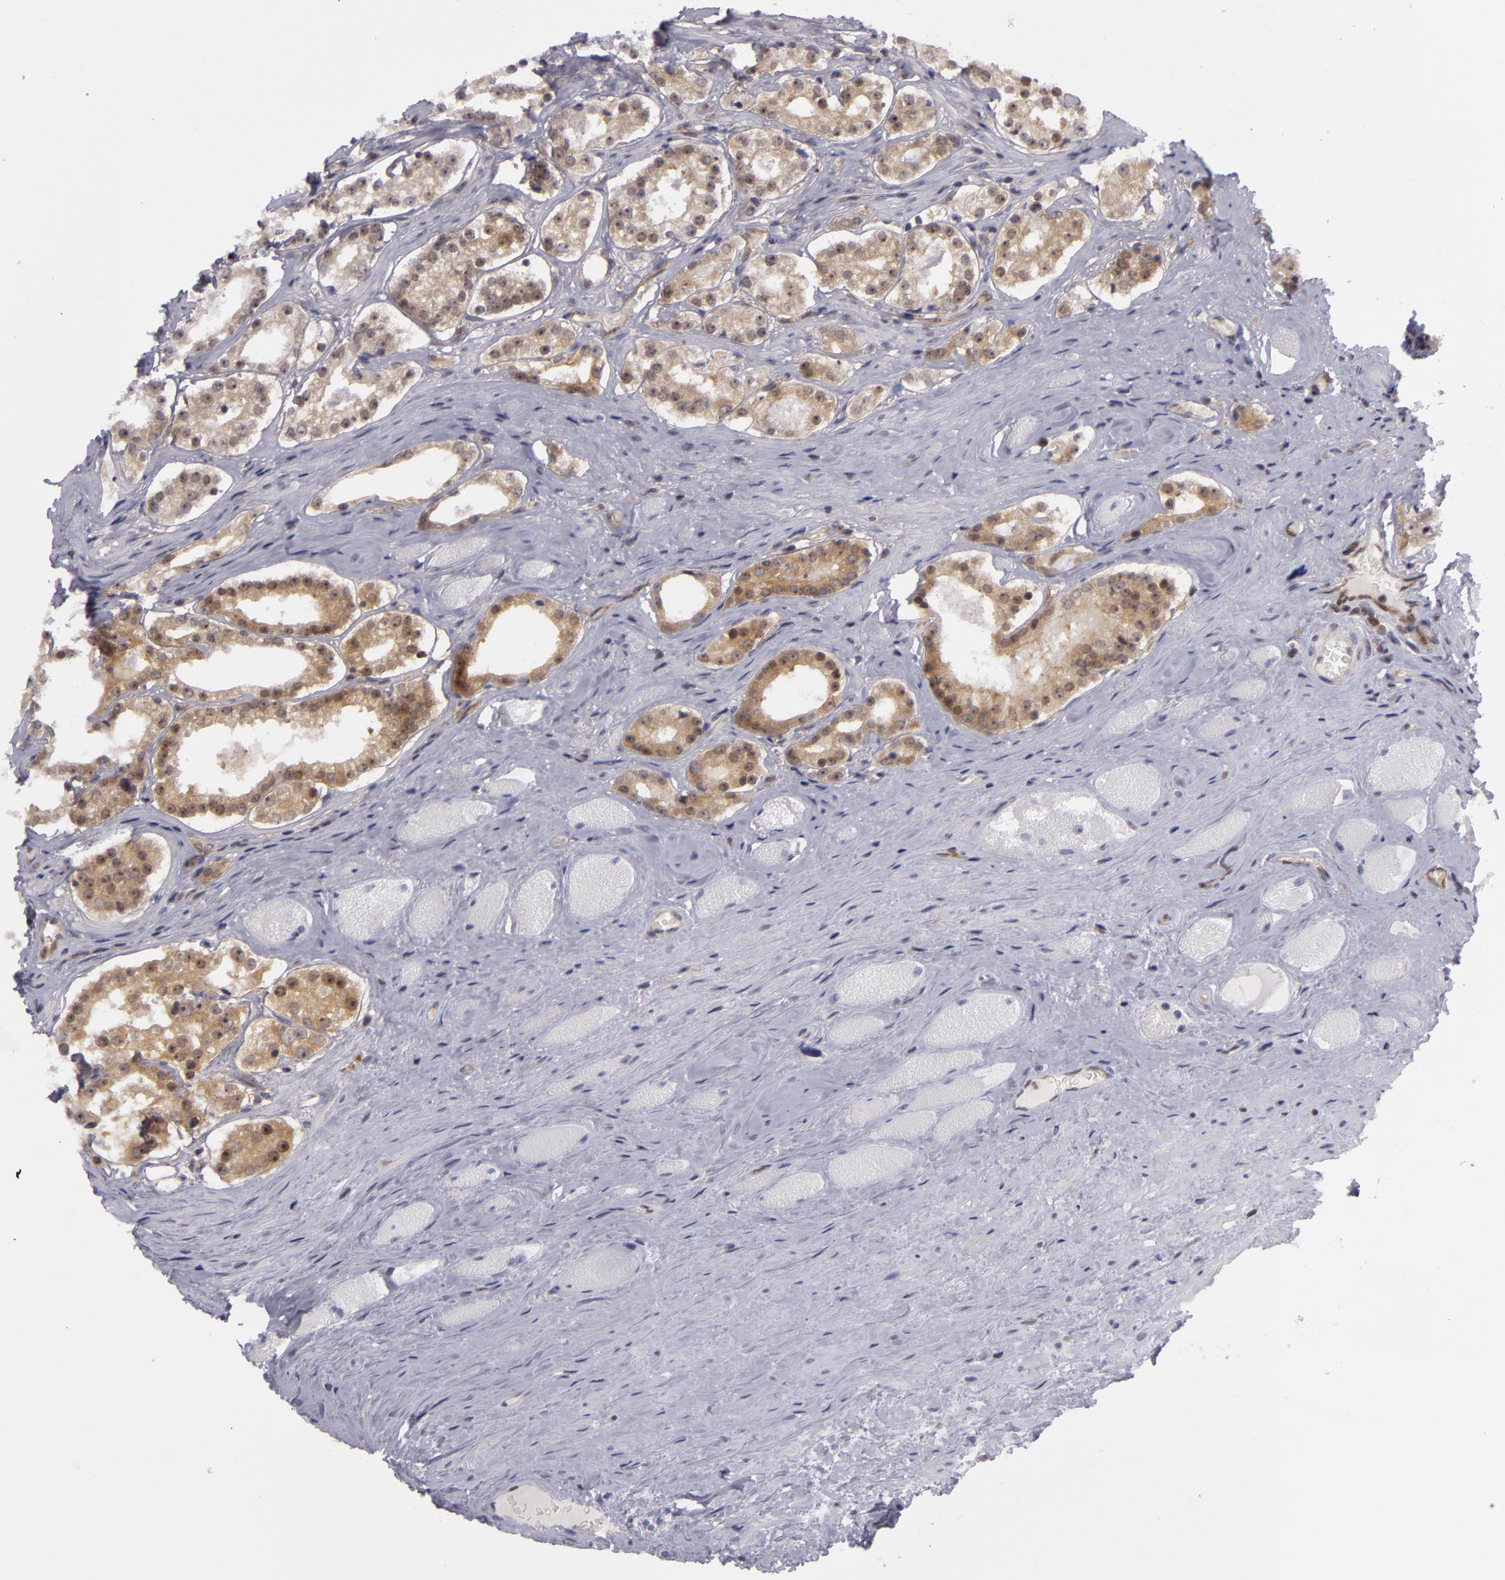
{"staining": {"intensity": "moderate", "quantity": ">75%", "location": "cytoplasmic/membranous"}, "tissue": "prostate cancer", "cell_type": "Tumor cells", "image_type": "cancer", "snomed": [{"axis": "morphology", "description": "Adenocarcinoma, Medium grade"}, {"axis": "topography", "description": "Prostate"}], "caption": "Immunohistochemical staining of prostate cancer exhibits moderate cytoplasmic/membranous protein staining in about >75% of tumor cells.", "gene": "BCL10", "patient": {"sex": "male", "age": 73}}